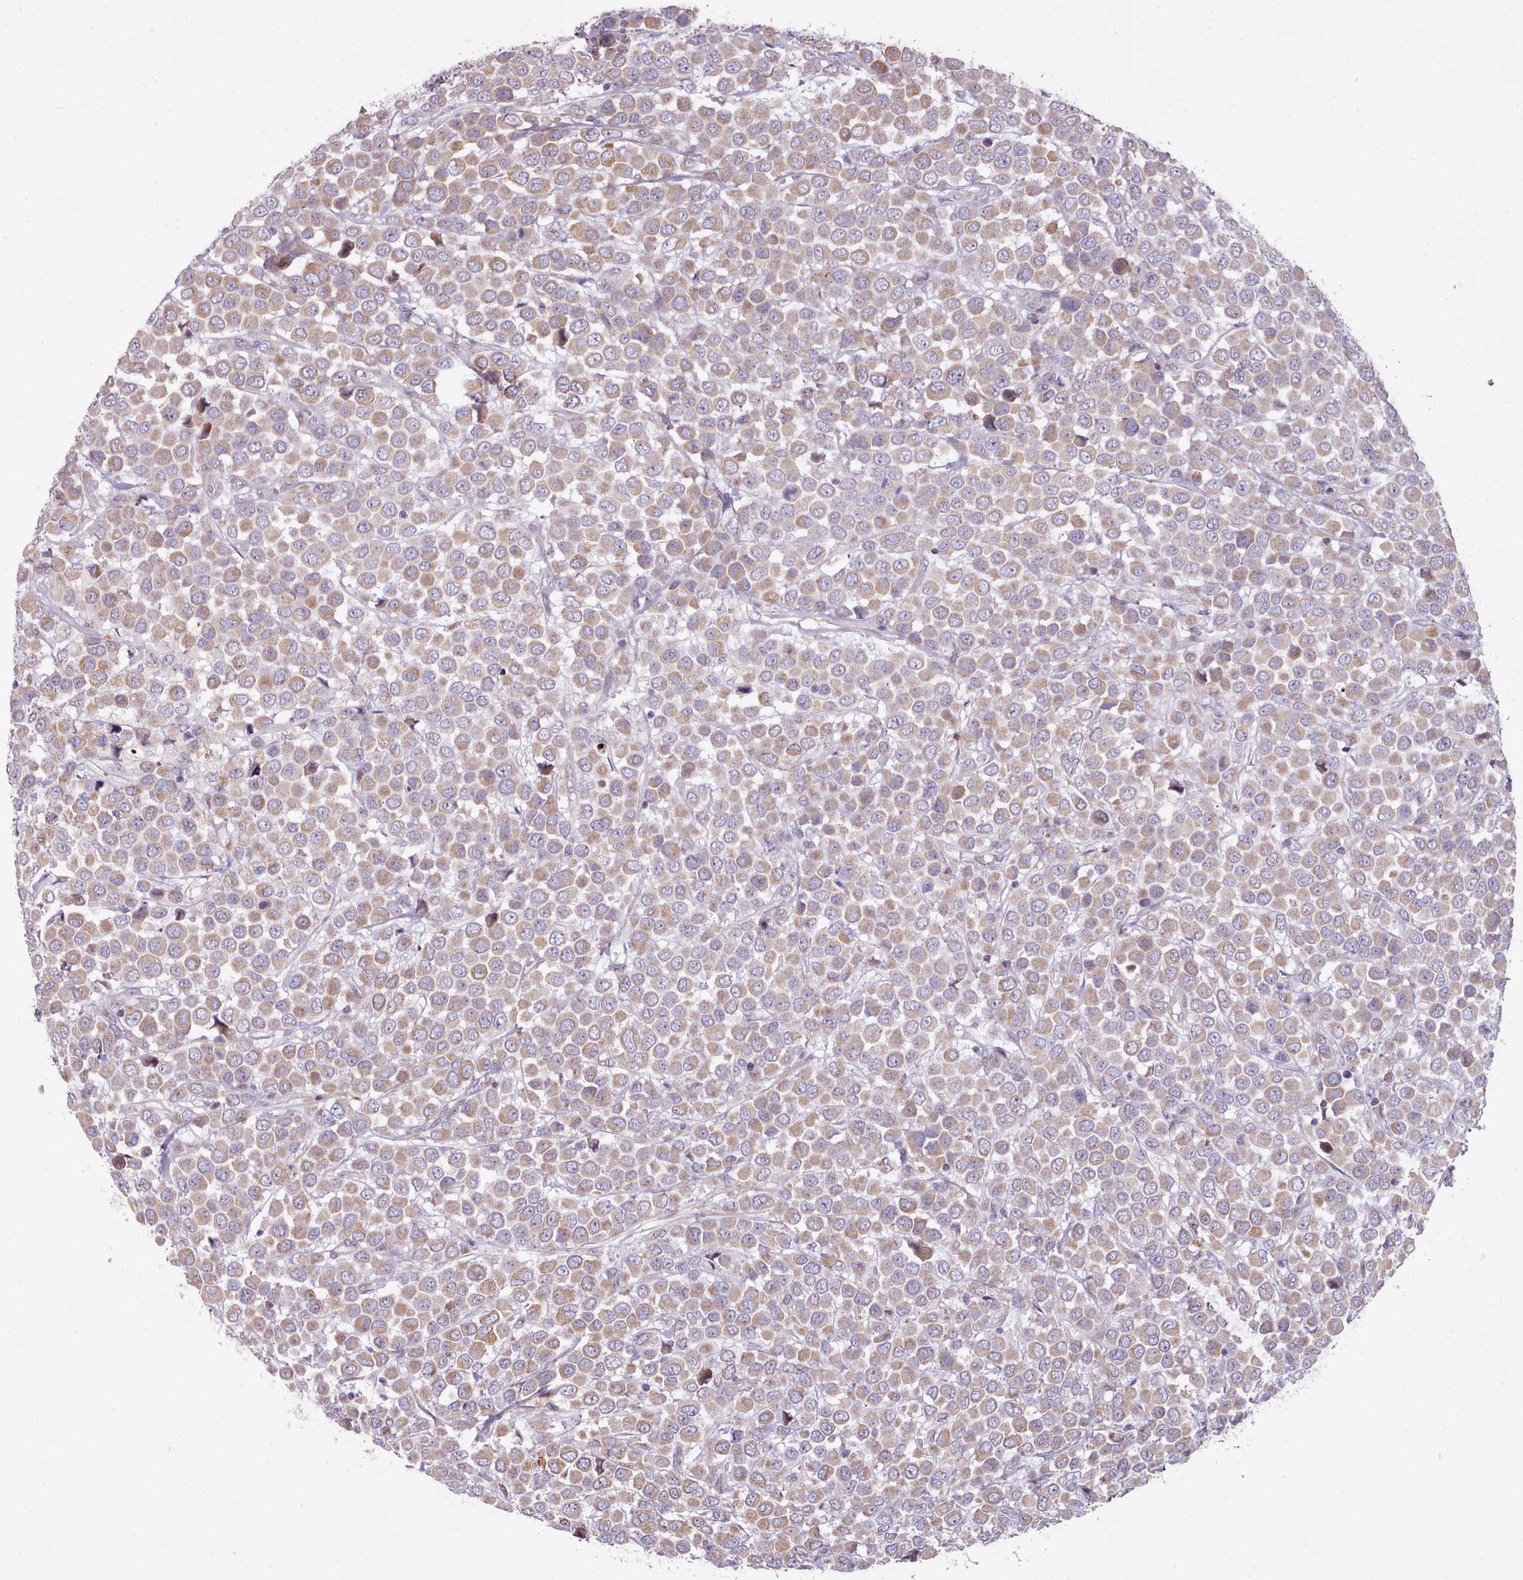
{"staining": {"intensity": "moderate", "quantity": ">75%", "location": "cytoplasmic/membranous"}, "tissue": "breast cancer", "cell_type": "Tumor cells", "image_type": "cancer", "snomed": [{"axis": "morphology", "description": "Duct carcinoma"}, {"axis": "topography", "description": "Breast"}], "caption": "Brown immunohistochemical staining in human invasive ductal carcinoma (breast) exhibits moderate cytoplasmic/membranous staining in approximately >75% of tumor cells. The protein is stained brown, and the nuclei are stained in blue (DAB (3,3'-diaminobenzidine) IHC with brightfield microscopy, high magnification).", "gene": "SLC52A3", "patient": {"sex": "female", "age": 61}}